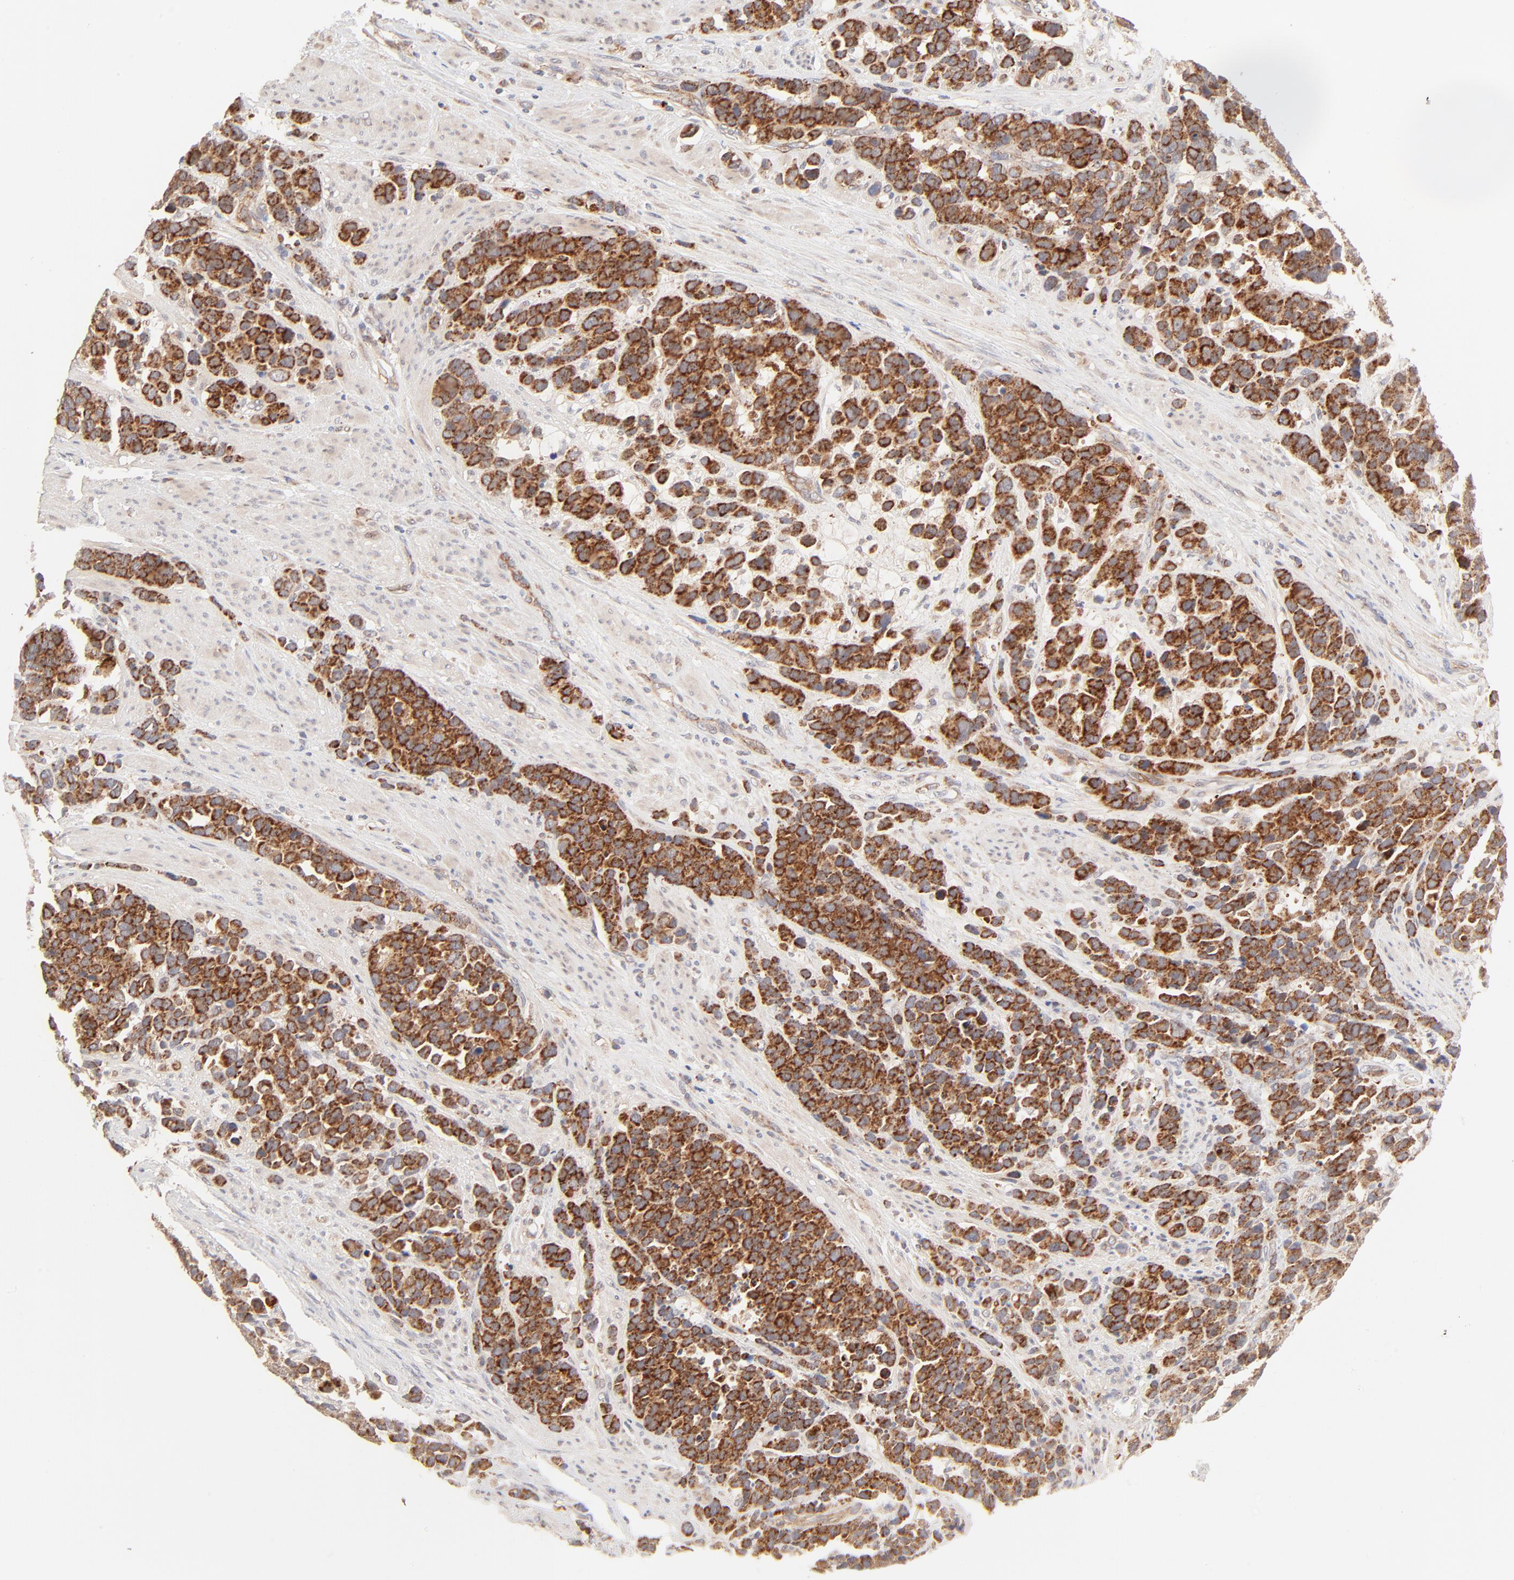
{"staining": {"intensity": "strong", "quantity": ">75%", "location": "cytoplasmic/membranous"}, "tissue": "stomach cancer", "cell_type": "Tumor cells", "image_type": "cancer", "snomed": [{"axis": "morphology", "description": "Adenocarcinoma, NOS"}, {"axis": "topography", "description": "Stomach, upper"}], "caption": "Immunohistochemistry of stomach cancer displays high levels of strong cytoplasmic/membranous expression in approximately >75% of tumor cells. (brown staining indicates protein expression, while blue staining denotes nuclei).", "gene": "CSPG4", "patient": {"sex": "male", "age": 71}}